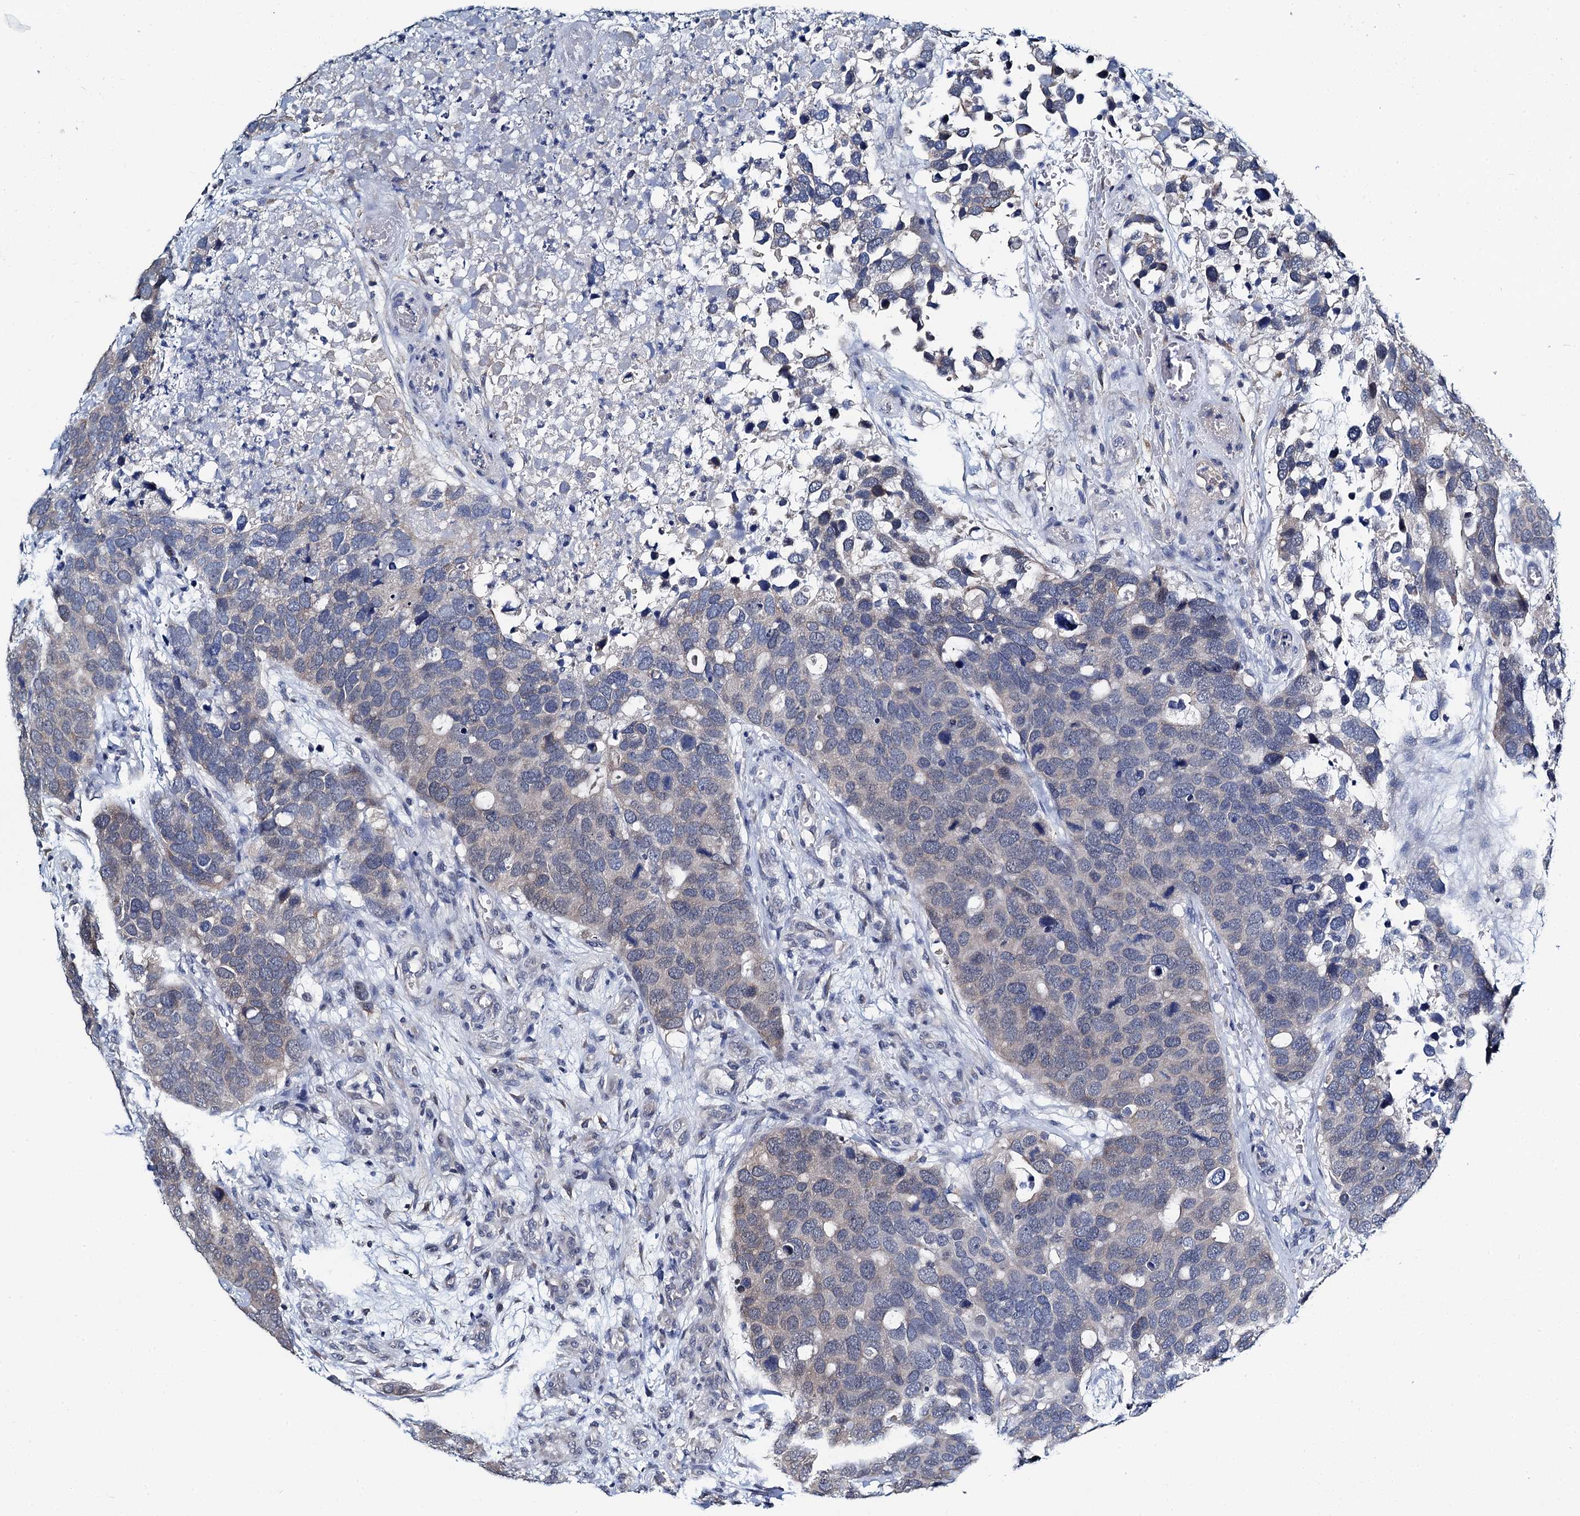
{"staining": {"intensity": "negative", "quantity": "none", "location": "none"}, "tissue": "breast cancer", "cell_type": "Tumor cells", "image_type": "cancer", "snomed": [{"axis": "morphology", "description": "Duct carcinoma"}, {"axis": "topography", "description": "Breast"}], "caption": "Invasive ductal carcinoma (breast) stained for a protein using immunohistochemistry (IHC) shows no staining tumor cells.", "gene": "MIOX", "patient": {"sex": "female", "age": 83}}